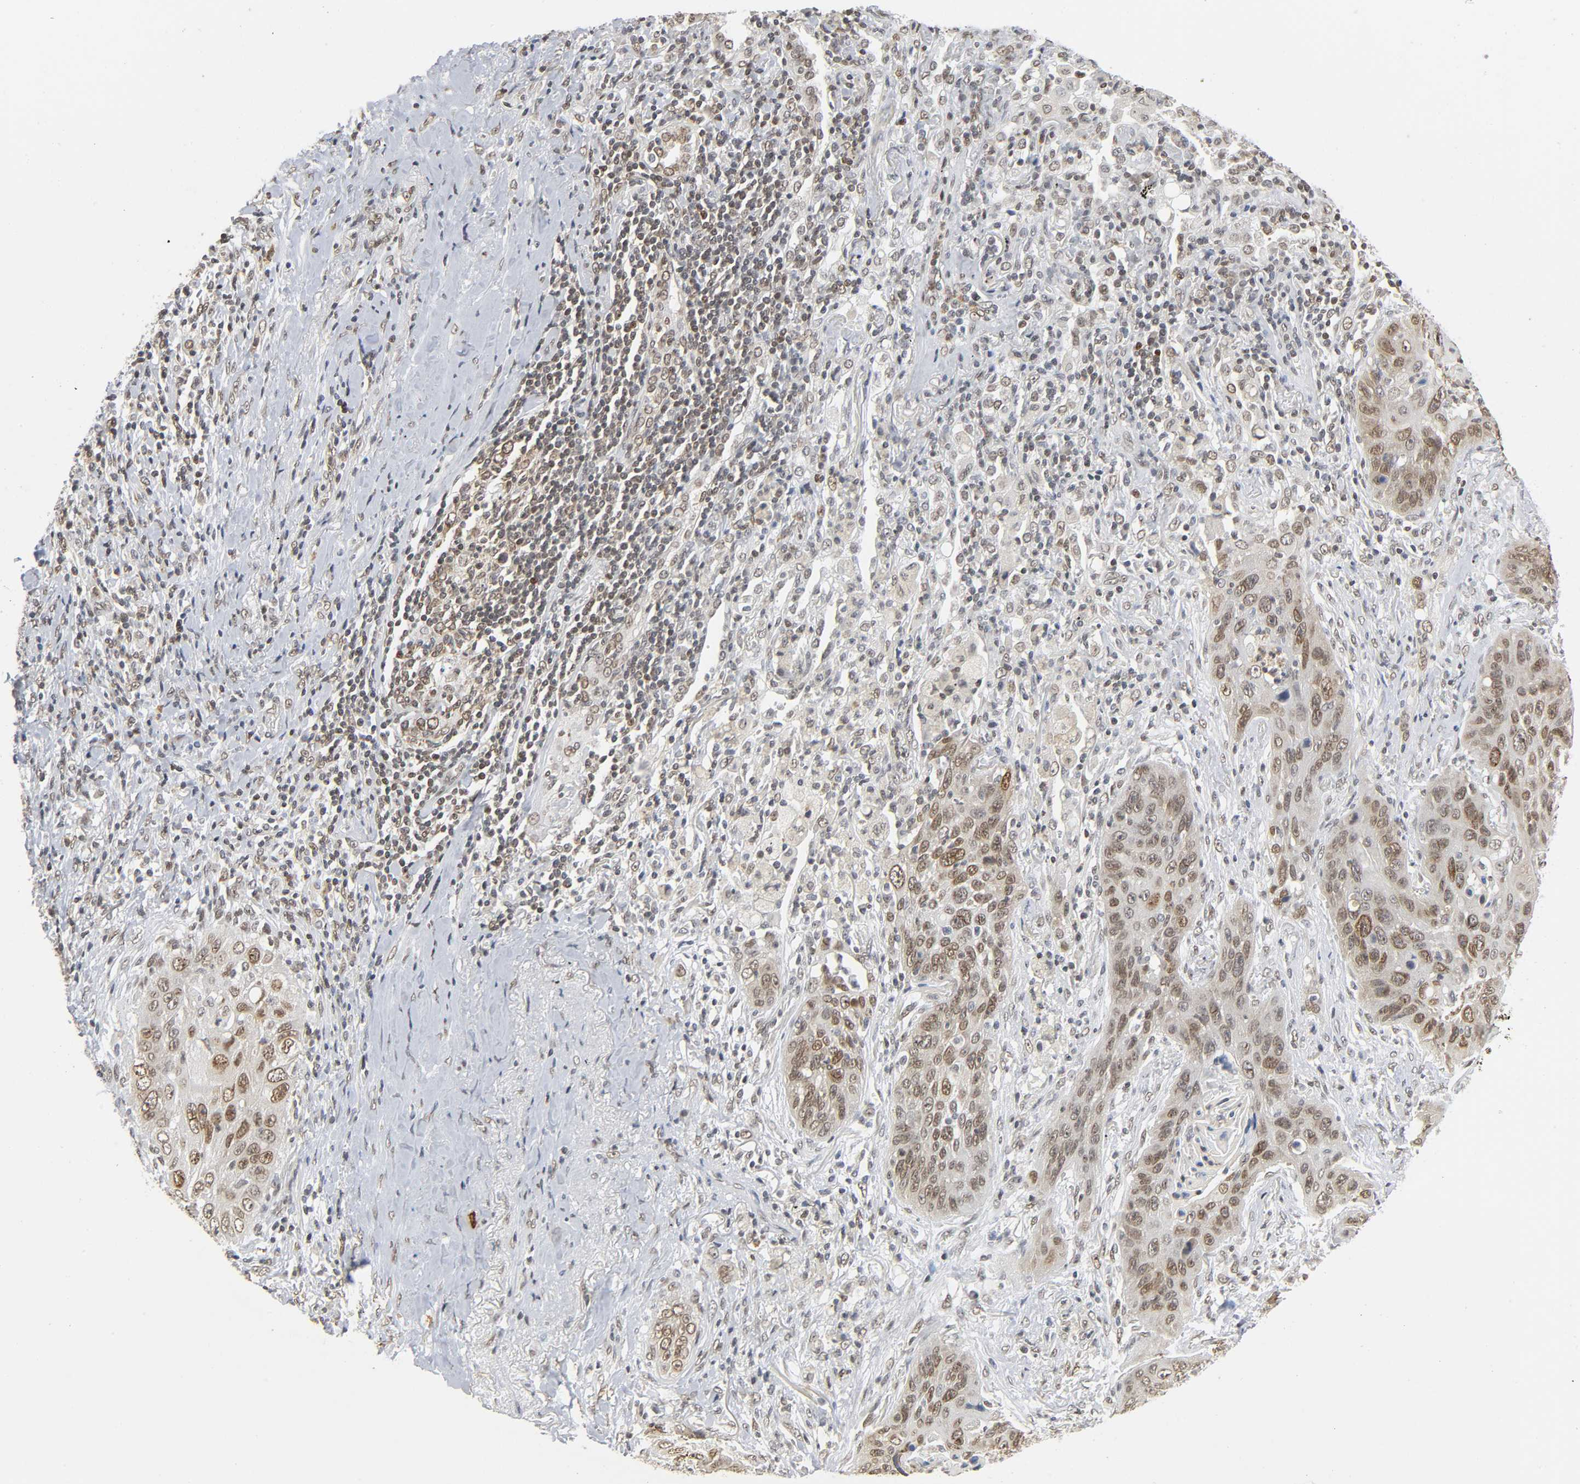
{"staining": {"intensity": "moderate", "quantity": ">75%", "location": "nuclear"}, "tissue": "lung cancer", "cell_type": "Tumor cells", "image_type": "cancer", "snomed": [{"axis": "morphology", "description": "Squamous cell carcinoma, NOS"}, {"axis": "topography", "description": "Lung"}], "caption": "Protein expression analysis of human lung cancer reveals moderate nuclear expression in about >75% of tumor cells.", "gene": "SUMO1", "patient": {"sex": "female", "age": 67}}